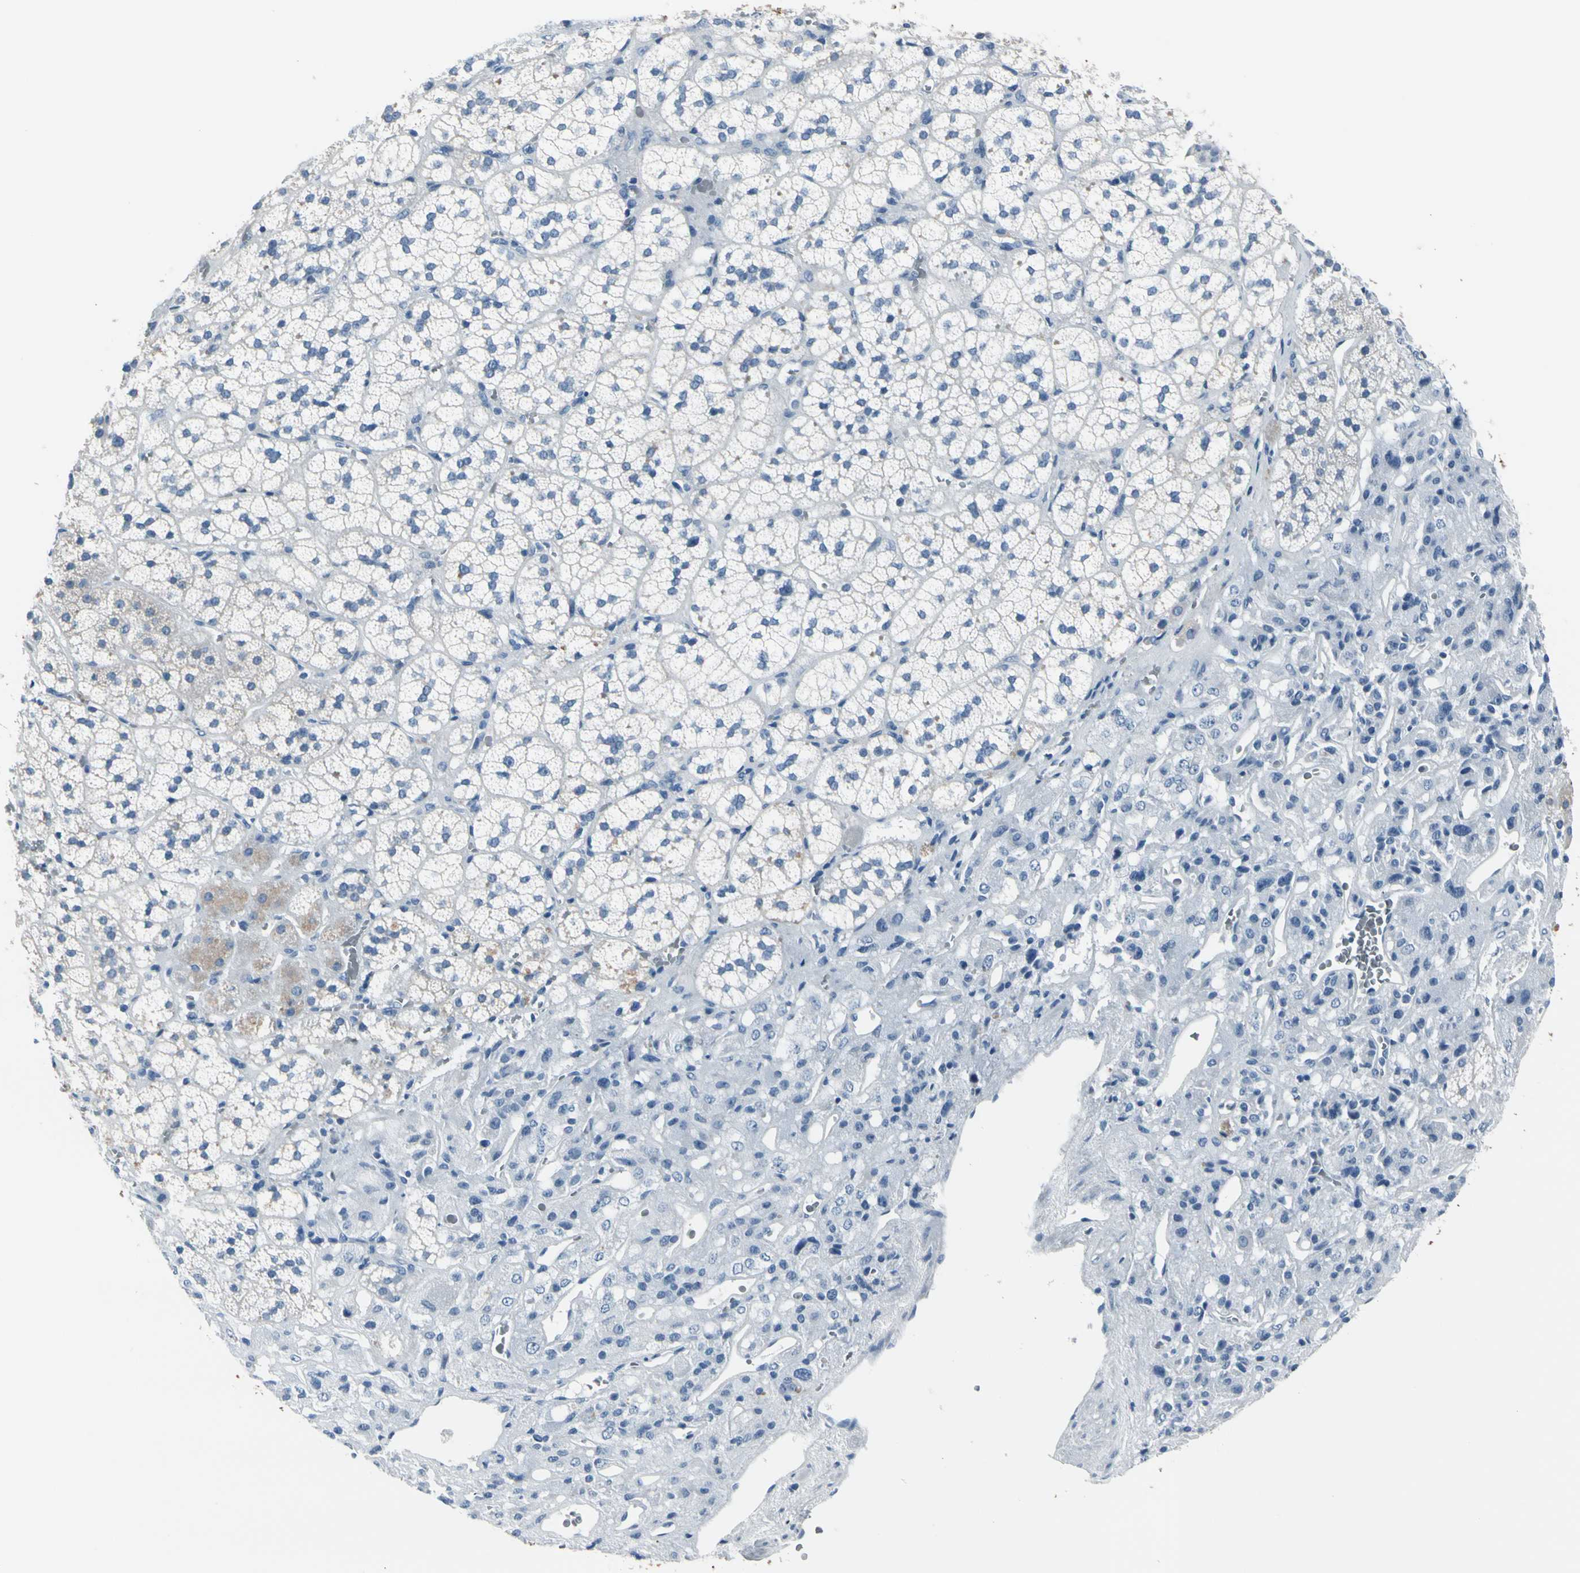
{"staining": {"intensity": "weak", "quantity": "<25%", "location": "cytoplasmic/membranous"}, "tissue": "adrenal gland", "cell_type": "Glandular cells", "image_type": "normal", "snomed": [{"axis": "morphology", "description": "Normal tissue, NOS"}, {"axis": "topography", "description": "Adrenal gland"}], "caption": "Immunohistochemical staining of benign human adrenal gland reveals no significant positivity in glandular cells. (DAB (3,3'-diaminobenzidine) immunohistochemistry with hematoxylin counter stain).", "gene": "TPO", "patient": {"sex": "female", "age": 44}}